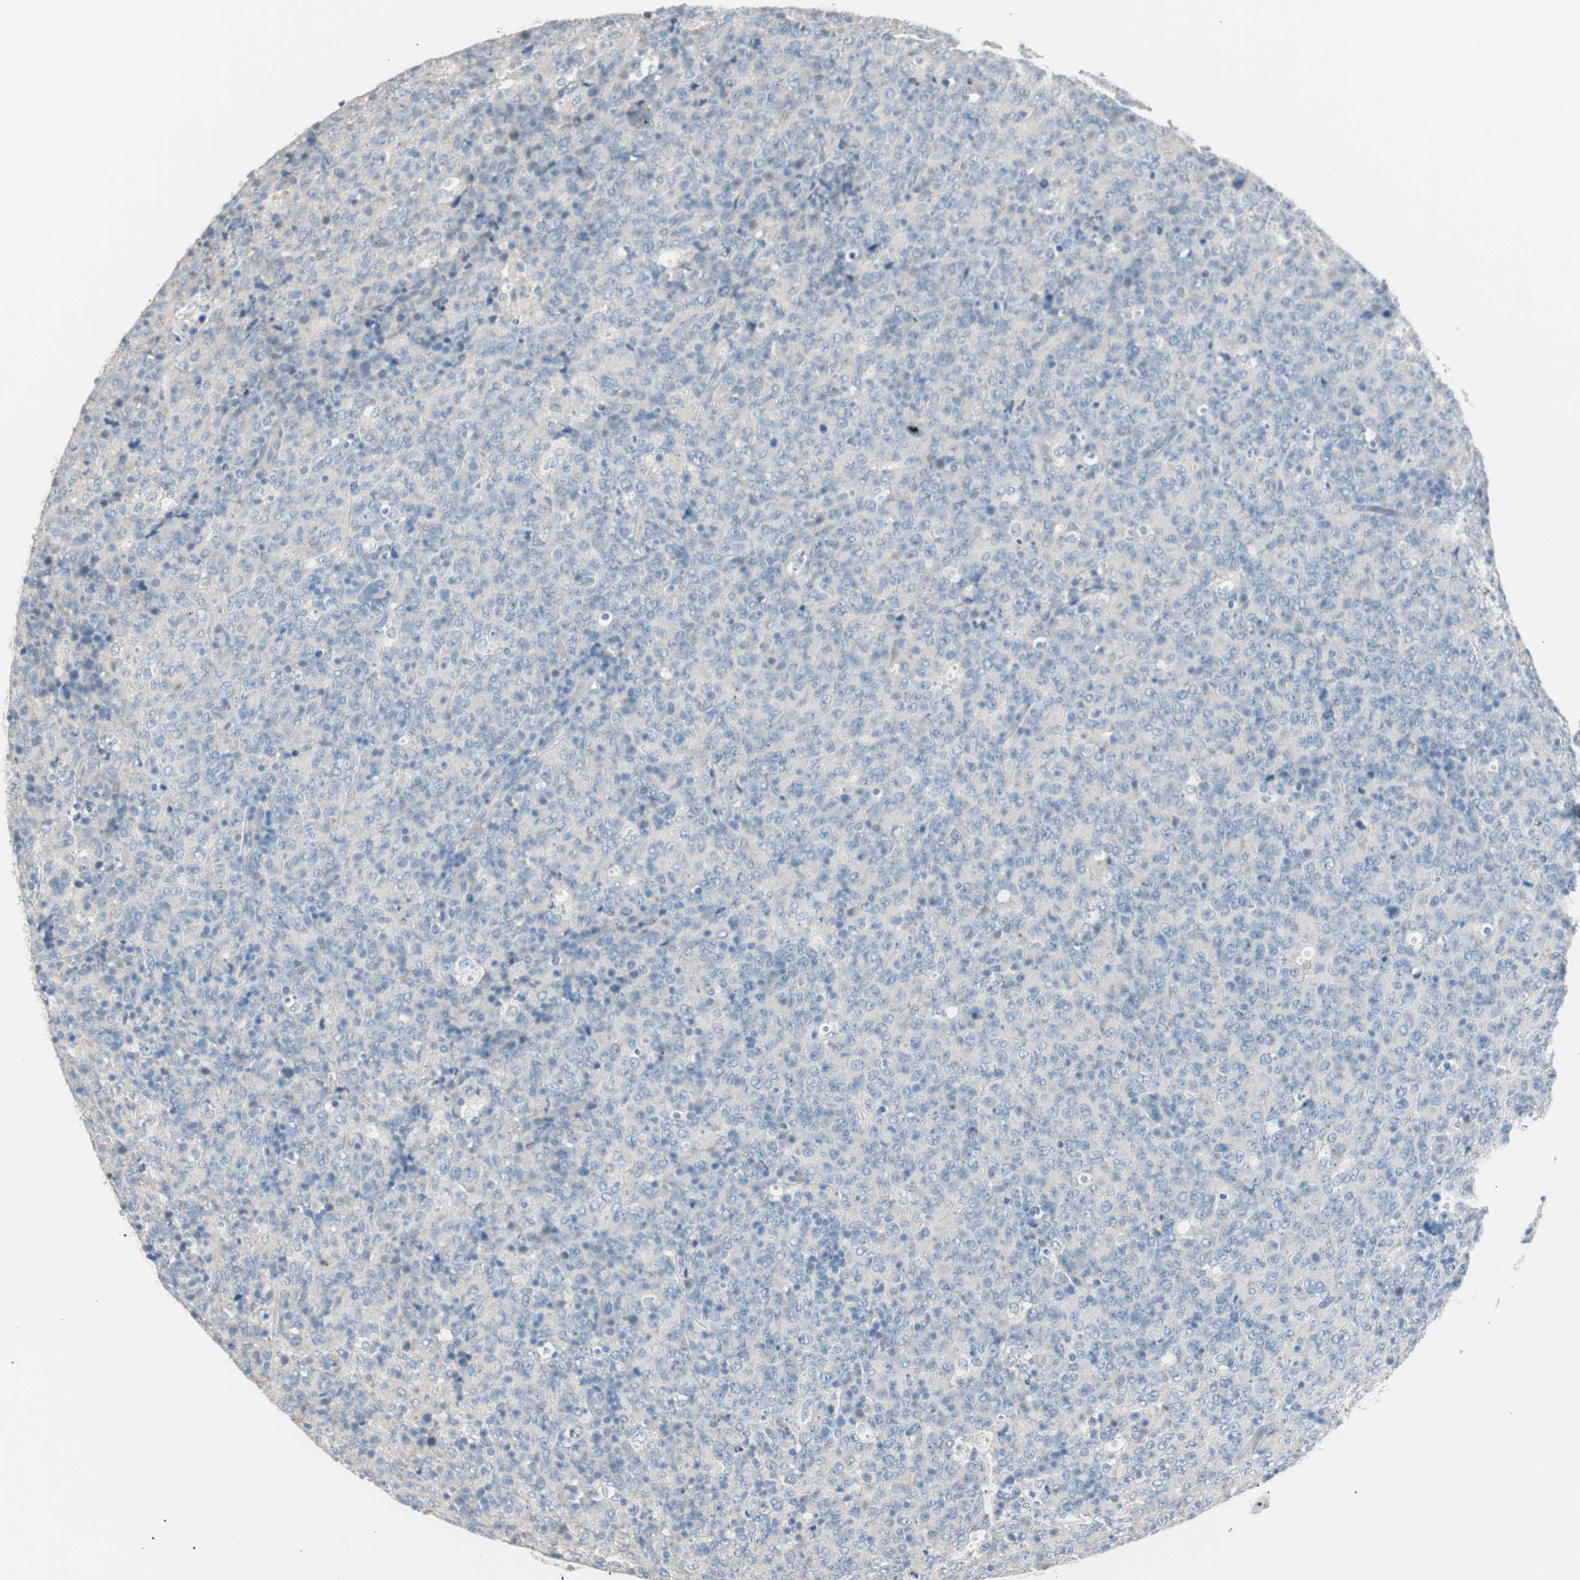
{"staining": {"intensity": "negative", "quantity": "none", "location": "none"}, "tissue": "lymphoma", "cell_type": "Tumor cells", "image_type": "cancer", "snomed": [{"axis": "morphology", "description": "Malignant lymphoma, non-Hodgkin's type, High grade"}, {"axis": "topography", "description": "Tonsil"}], "caption": "Micrograph shows no significant protein staining in tumor cells of lymphoma. Brightfield microscopy of immunohistochemistry stained with DAB (3,3'-diaminobenzidine) (brown) and hematoxylin (blue), captured at high magnification.", "gene": "VIL1", "patient": {"sex": "female", "age": 36}}